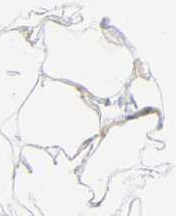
{"staining": {"intensity": "negative", "quantity": "none", "location": "none"}, "tissue": "adipose tissue", "cell_type": "Adipocytes", "image_type": "normal", "snomed": [{"axis": "morphology", "description": "Normal tissue, NOS"}, {"axis": "topography", "description": "Breast"}], "caption": "The image reveals no significant staining in adipocytes of adipose tissue. The staining is performed using DAB (3,3'-diaminobenzidine) brown chromogen with nuclei counter-stained in using hematoxylin.", "gene": "POMT2", "patient": {"sex": "female", "age": 22}}